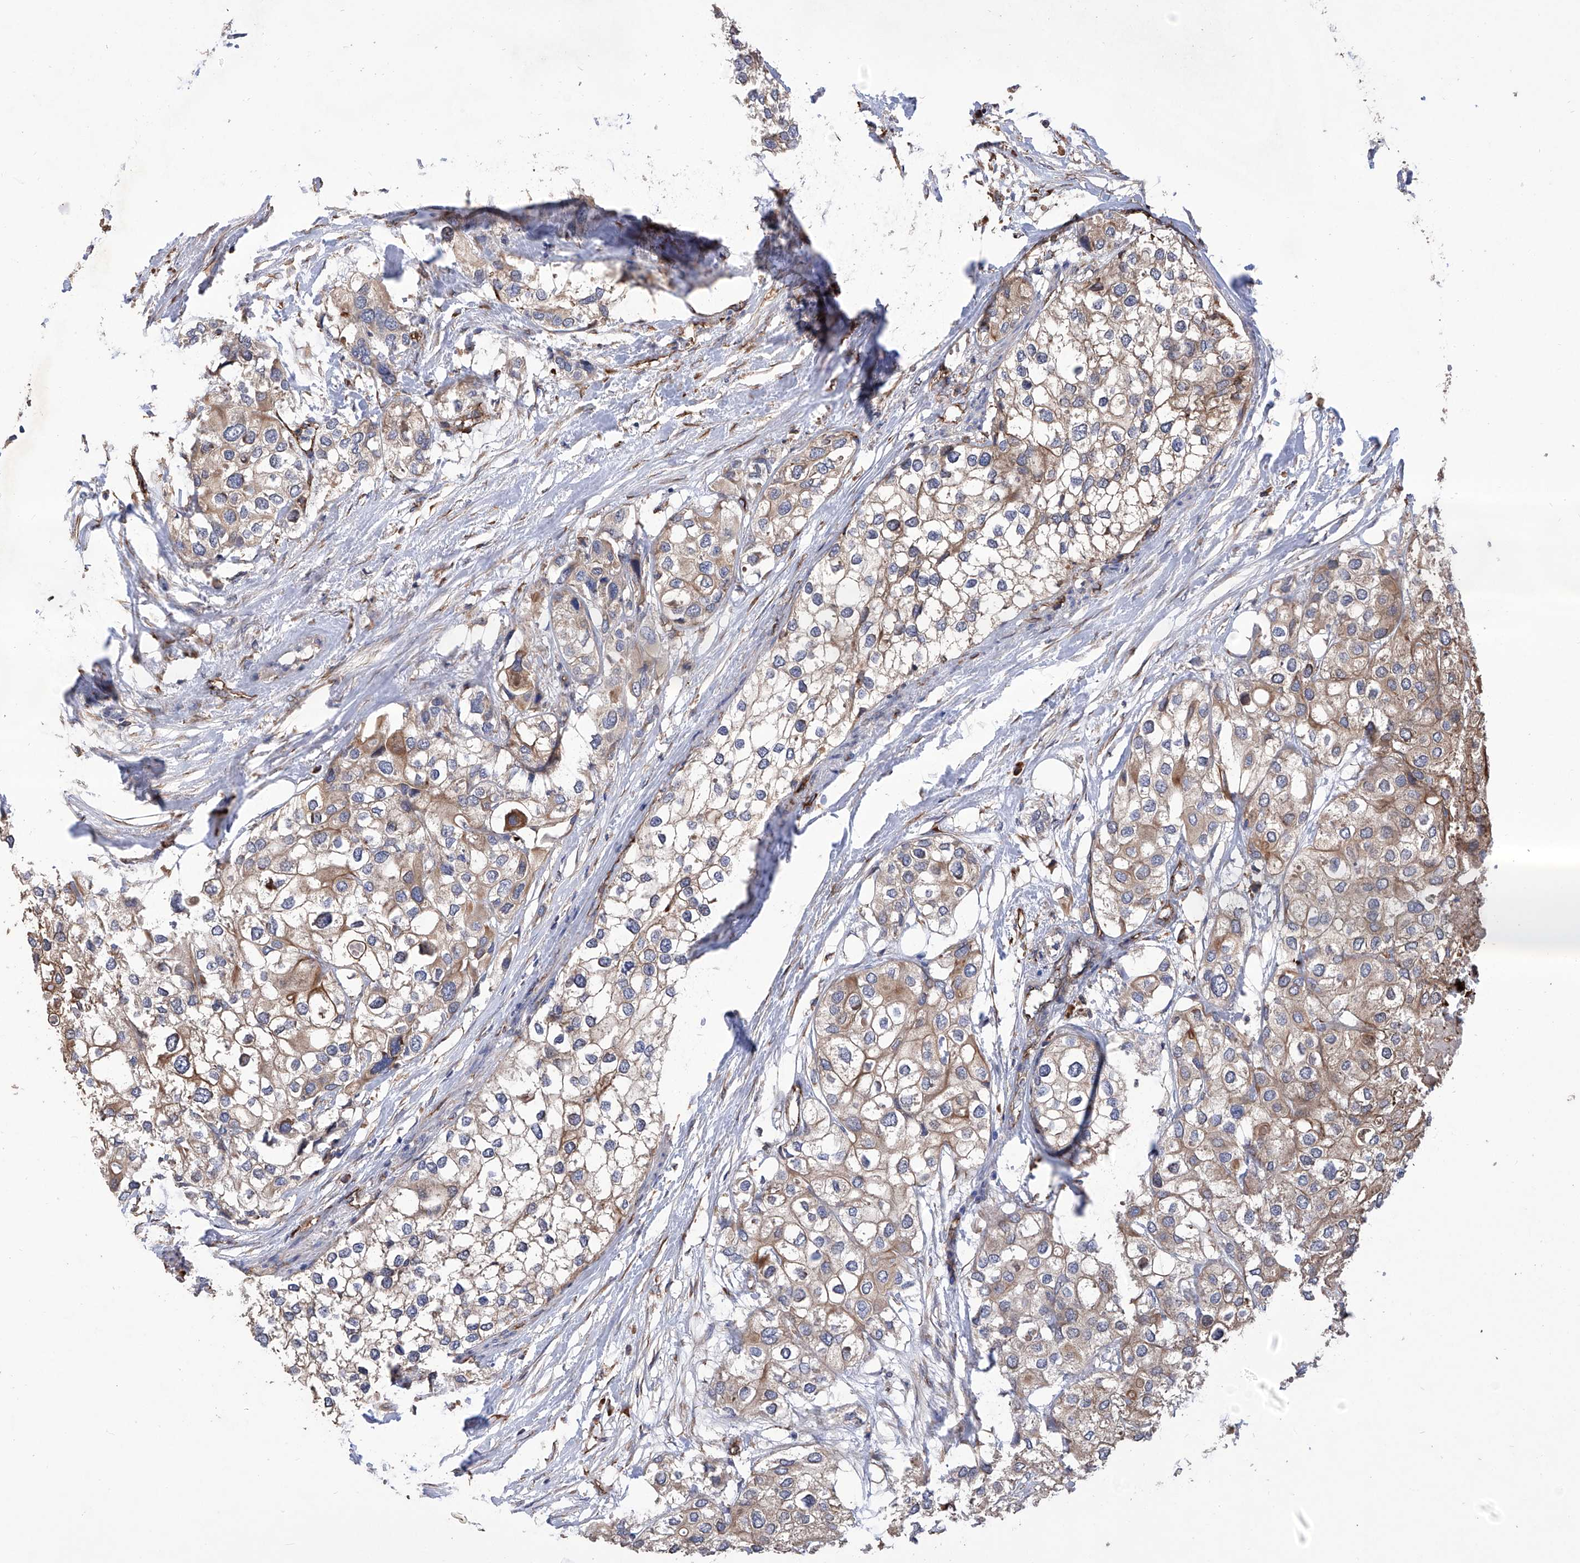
{"staining": {"intensity": "moderate", "quantity": ">75%", "location": "cytoplasmic/membranous"}, "tissue": "urothelial cancer", "cell_type": "Tumor cells", "image_type": "cancer", "snomed": [{"axis": "morphology", "description": "Urothelial carcinoma, High grade"}, {"axis": "topography", "description": "Urinary bladder"}], "caption": "A photomicrograph of human high-grade urothelial carcinoma stained for a protein exhibits moderate cytoplasmic/membranous brown staining in tumor cells.", "gene": "INPP5B", "patient": {"sex": "male", "age": 64}}